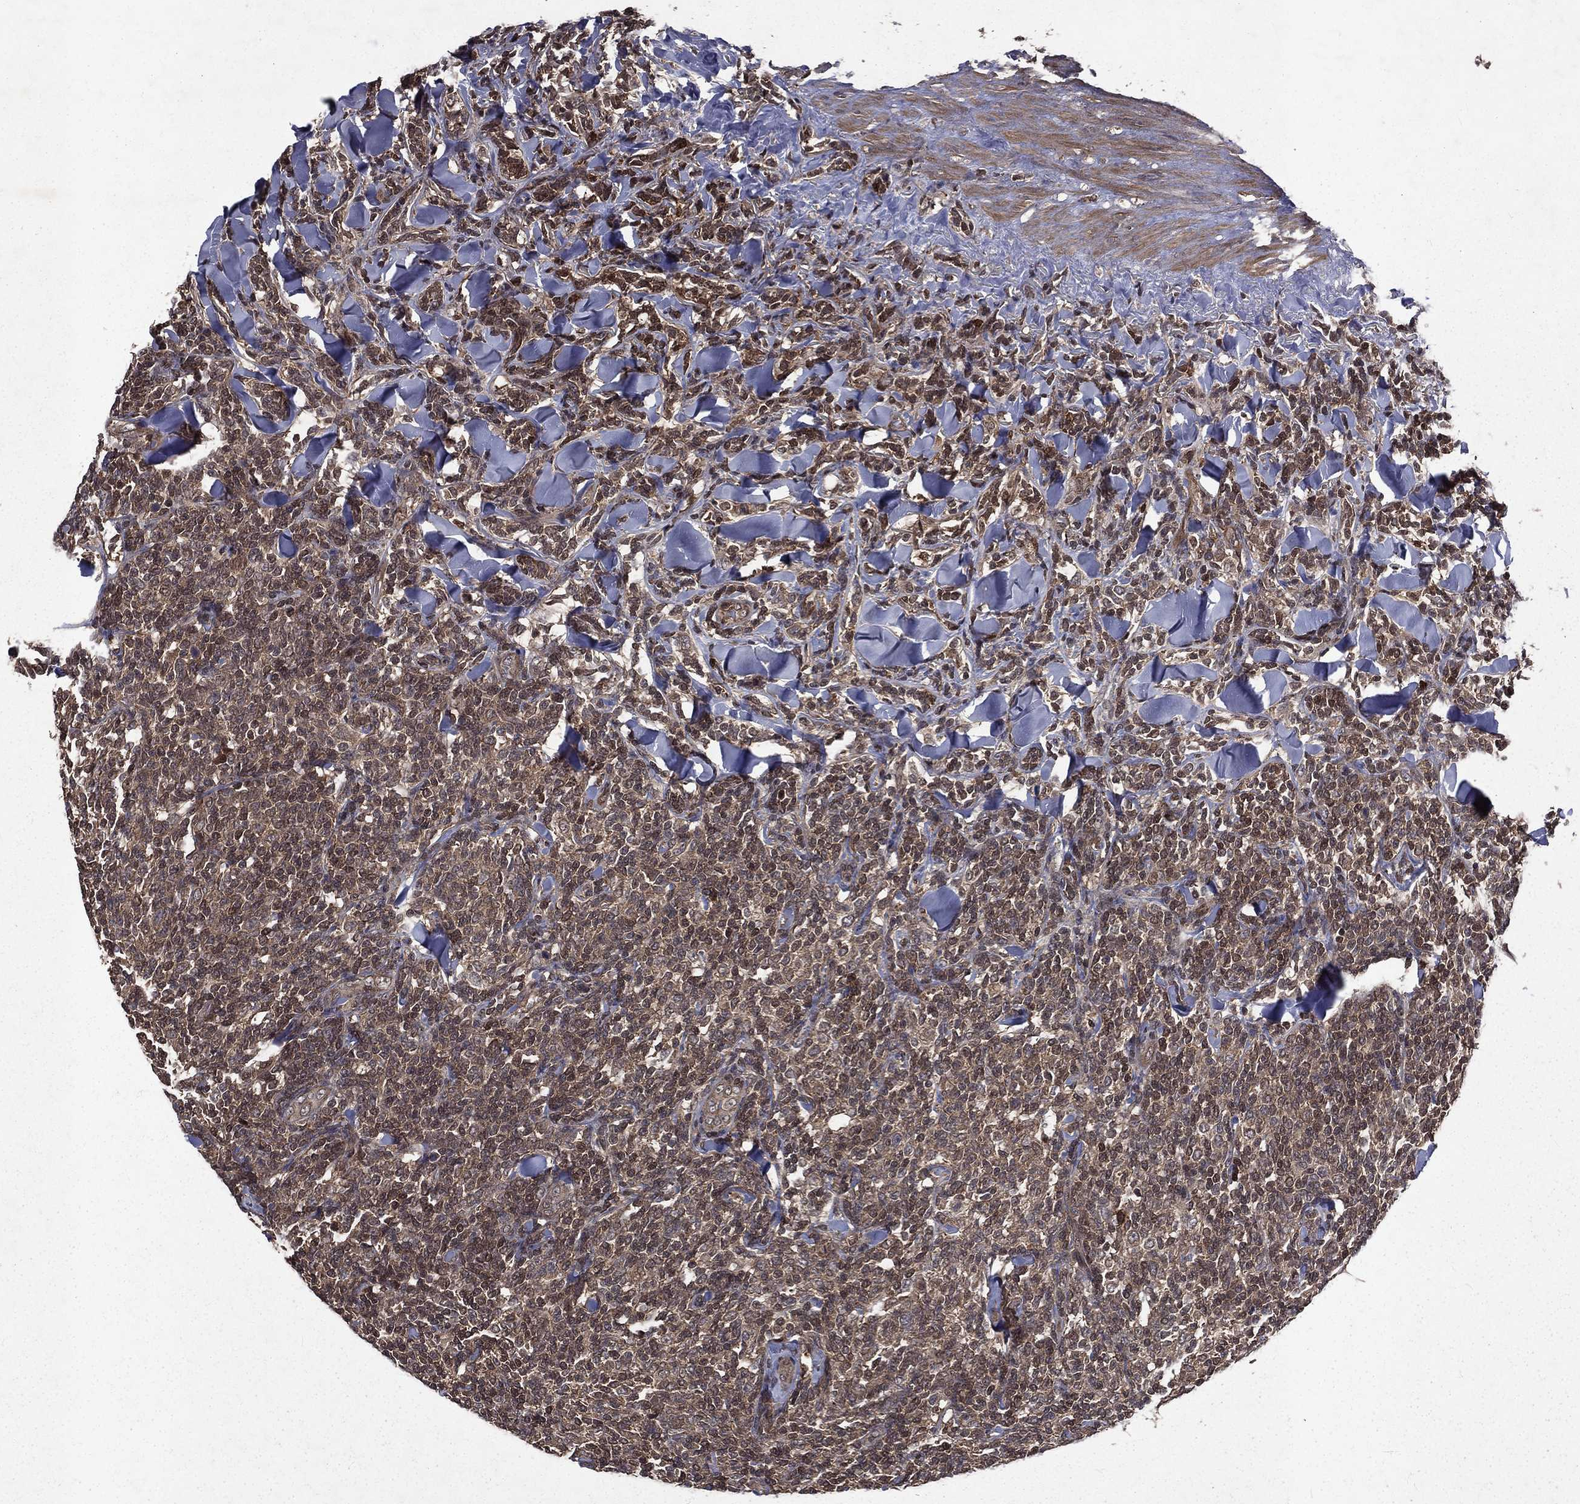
{"staining": {"intensity": "weak", "quantity": "<25%", "location": "nuclear"}, "tissue": "lymphoma", "cell_type": "Tumor cells", "image_type": "cancer", "snomed": [{"axis": "morphology", "description": "Malignant lymphoma, non-Hodgkin's type, Low grade"}, {"axis": "topography", "description": "Lymph node"}], "caption": "The immunohistochemistry micrograph has no significant expression in tumor cells of malignant lymphoma, non-Hodgkin's type (low-grade) tissue.", "gene": "FGD1", "patient": {"sex": "female", "age": 56}}